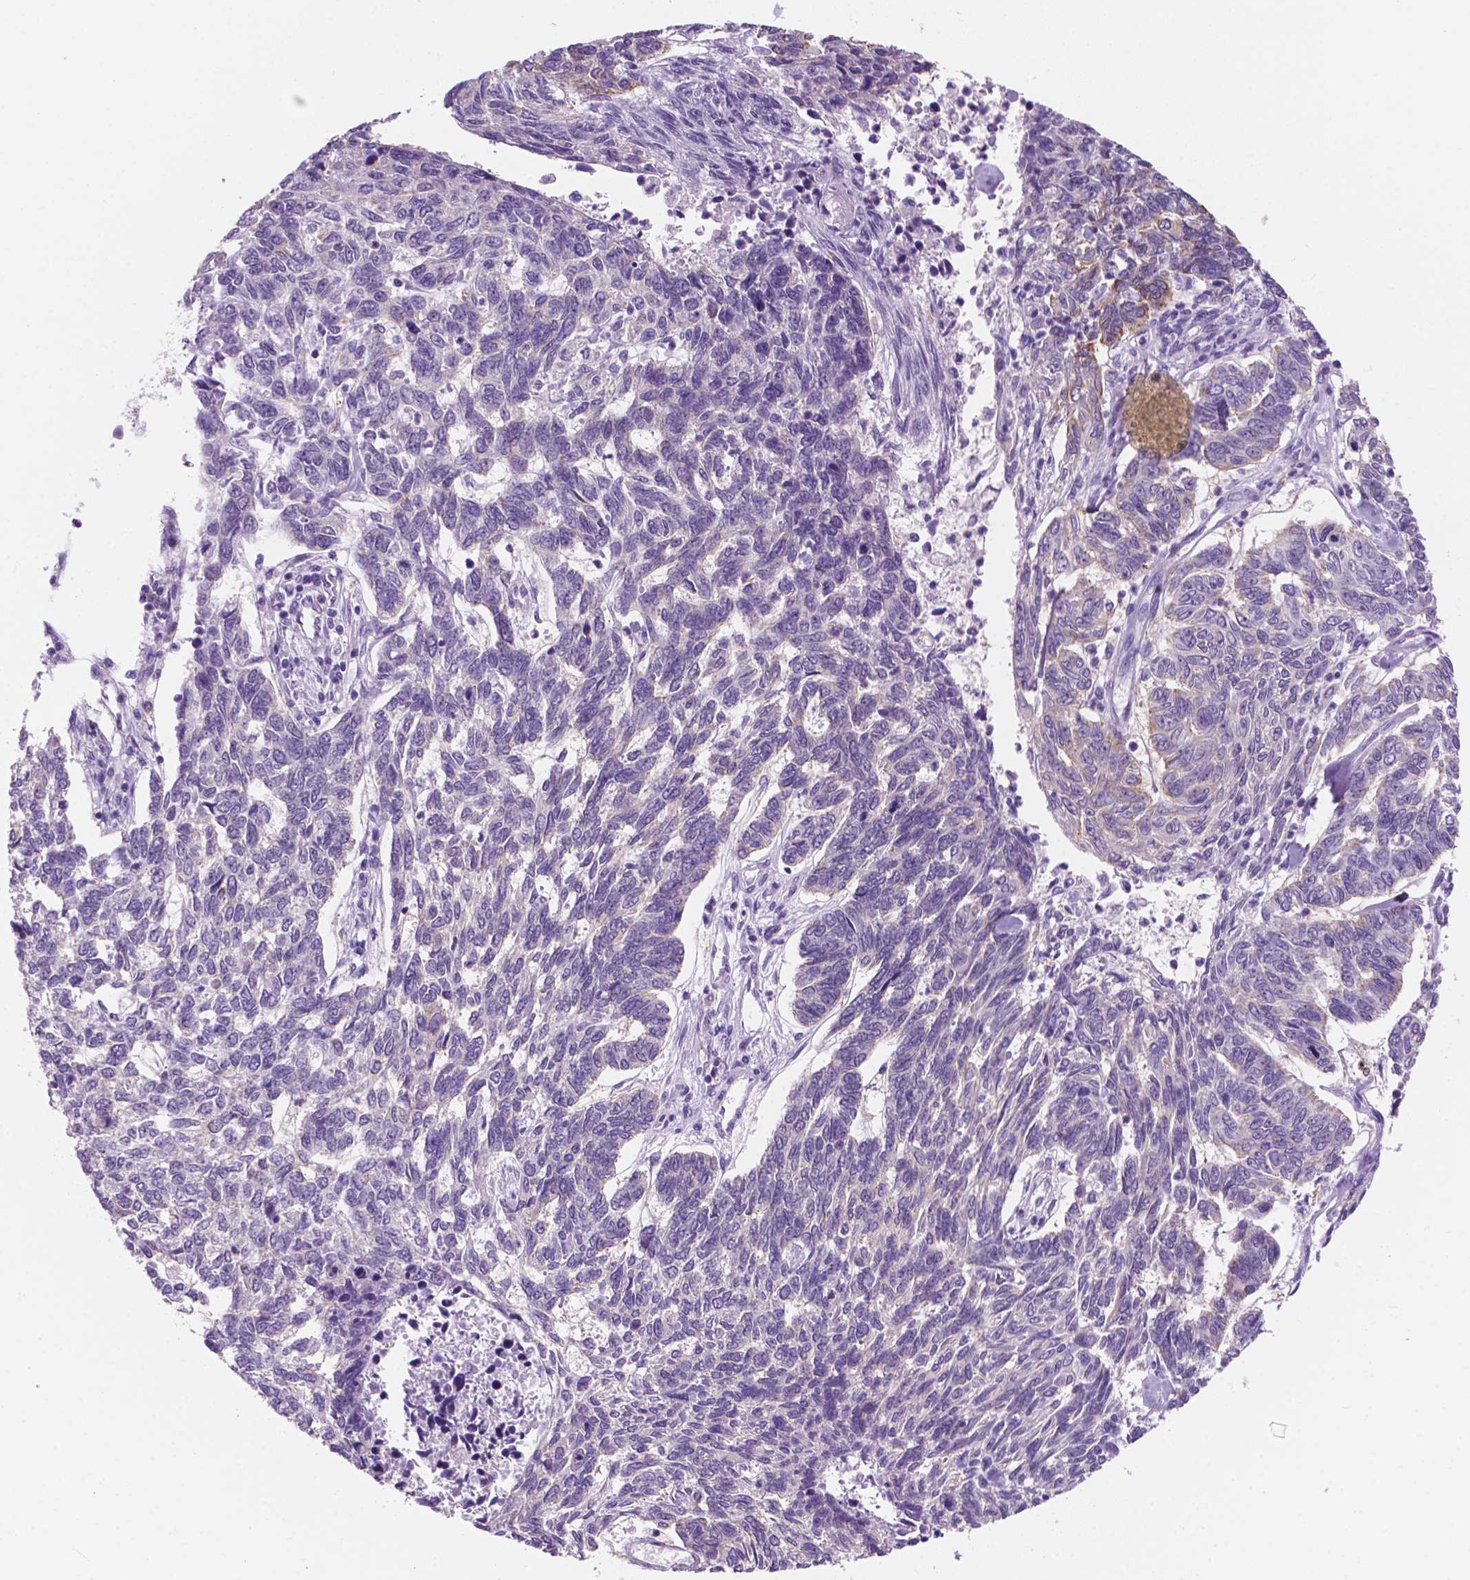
{"staining": {"intensity": "negative", "quantity": "none", "location": "none"}, "tissue": "skin cancer", "cell_type": "Tumor cells", "image_type": "cancer", "snomed": [{"axis": "morphology", "description": "Basal cell carcinoma"}, {"axis": "topography", "description": "Skin"}], "caption": "Histopathology image shows no protein expression in tumor cells of skin cancer tissue. (Immunohistochemistry, brightfield microscopy, high magnification).", "gene": "EPPK1", "patient": {"sex": "female", "age": 65}}